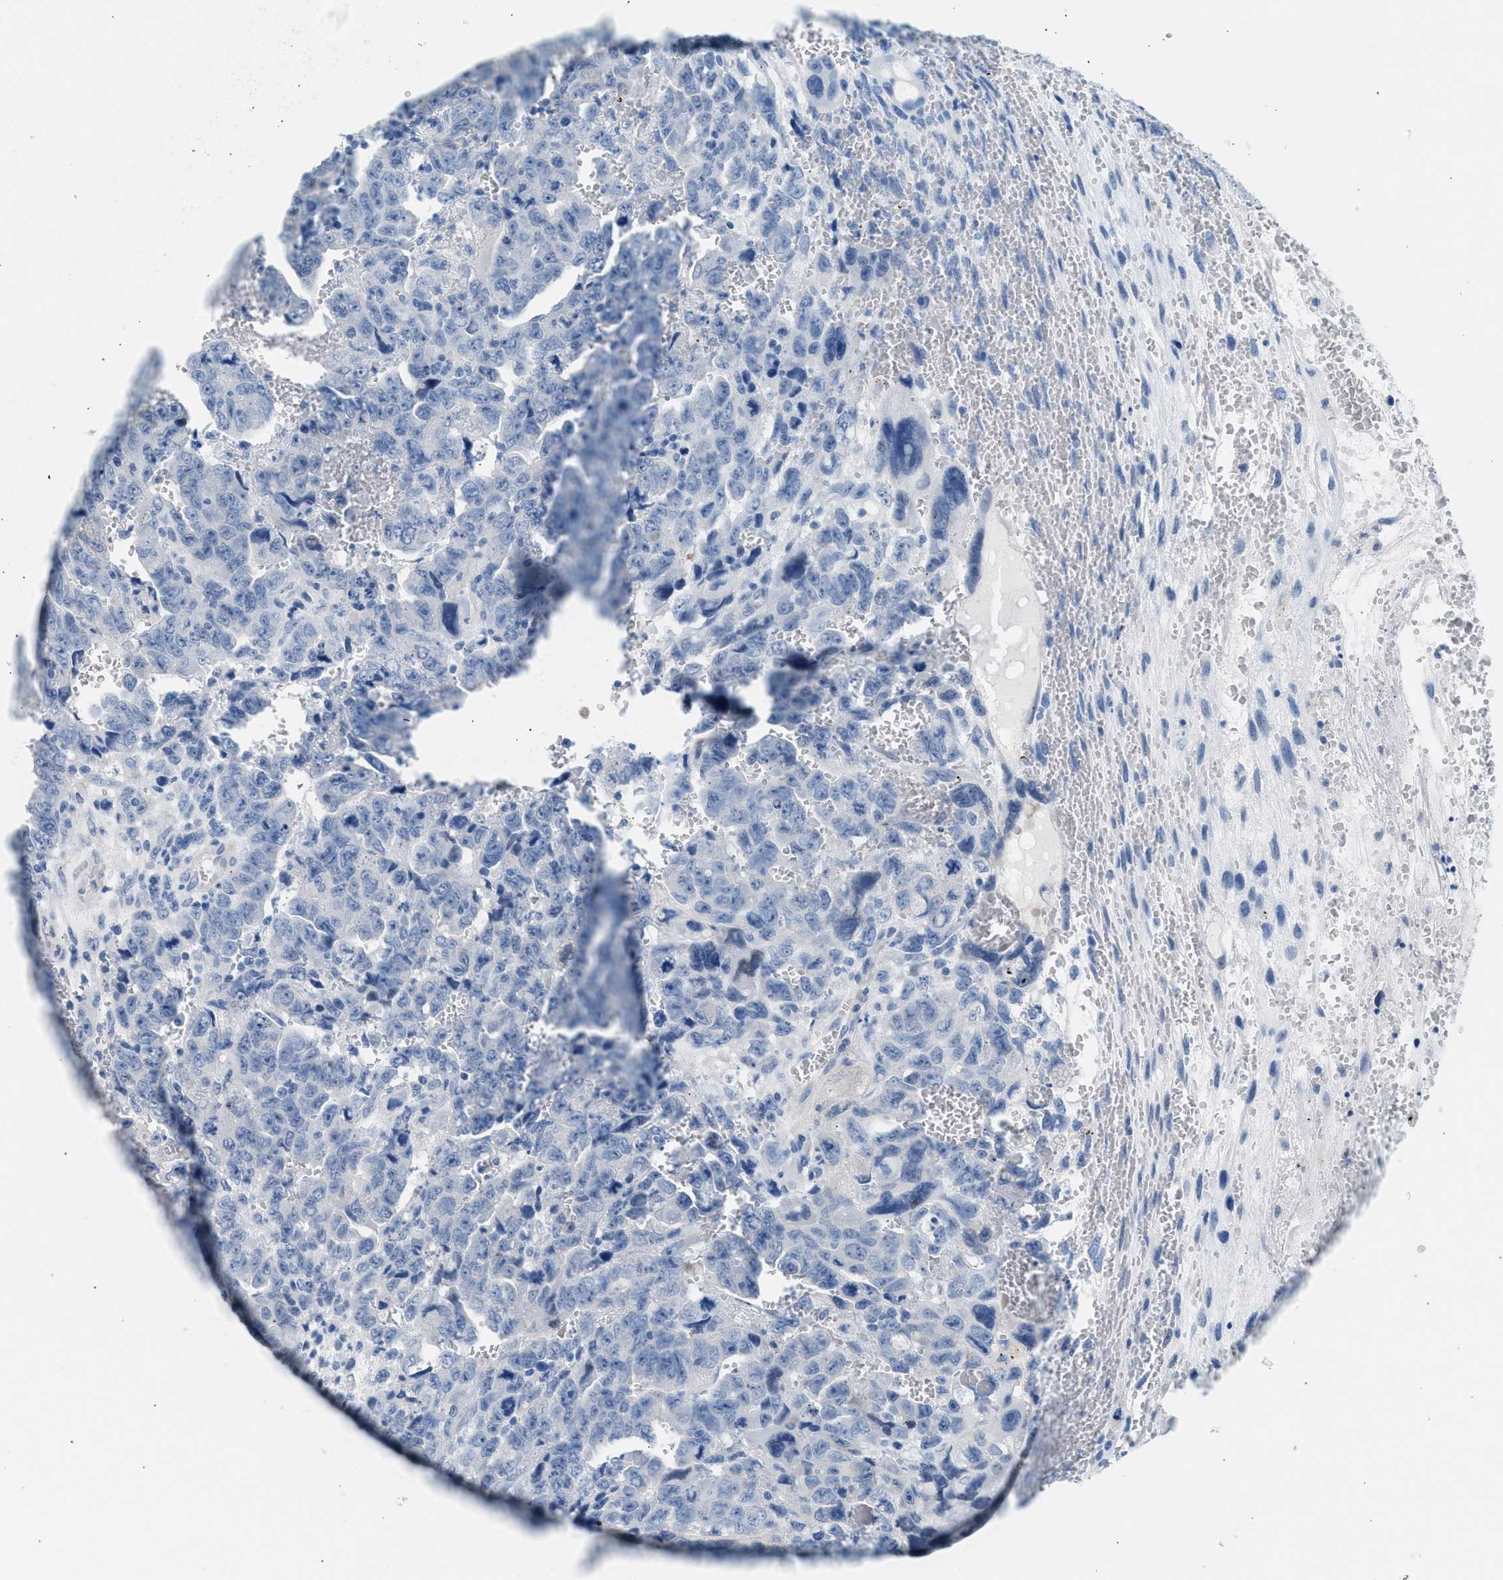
{"staining": {"intensity": "negative", "quantity": "none", "location": "none"}, "tissue": "testis cancer", "cell_type": "Tumor cells", "image_type": "cancer", "snomed": [{"axis": "morphology", "description": "Carcinoma, Embryonal, NOS"}, {"axis": "topography", "description": "Testis"}], "caption": "This histopathology image is of testis cancer (embryonal carcinoma) stained with IHC to label a protein in brown with the nuclei are counter-stained blue. There is no expression in tumor cells.", "gene": "SPAM1", "patient": {"sex": "male", "age": 28}}